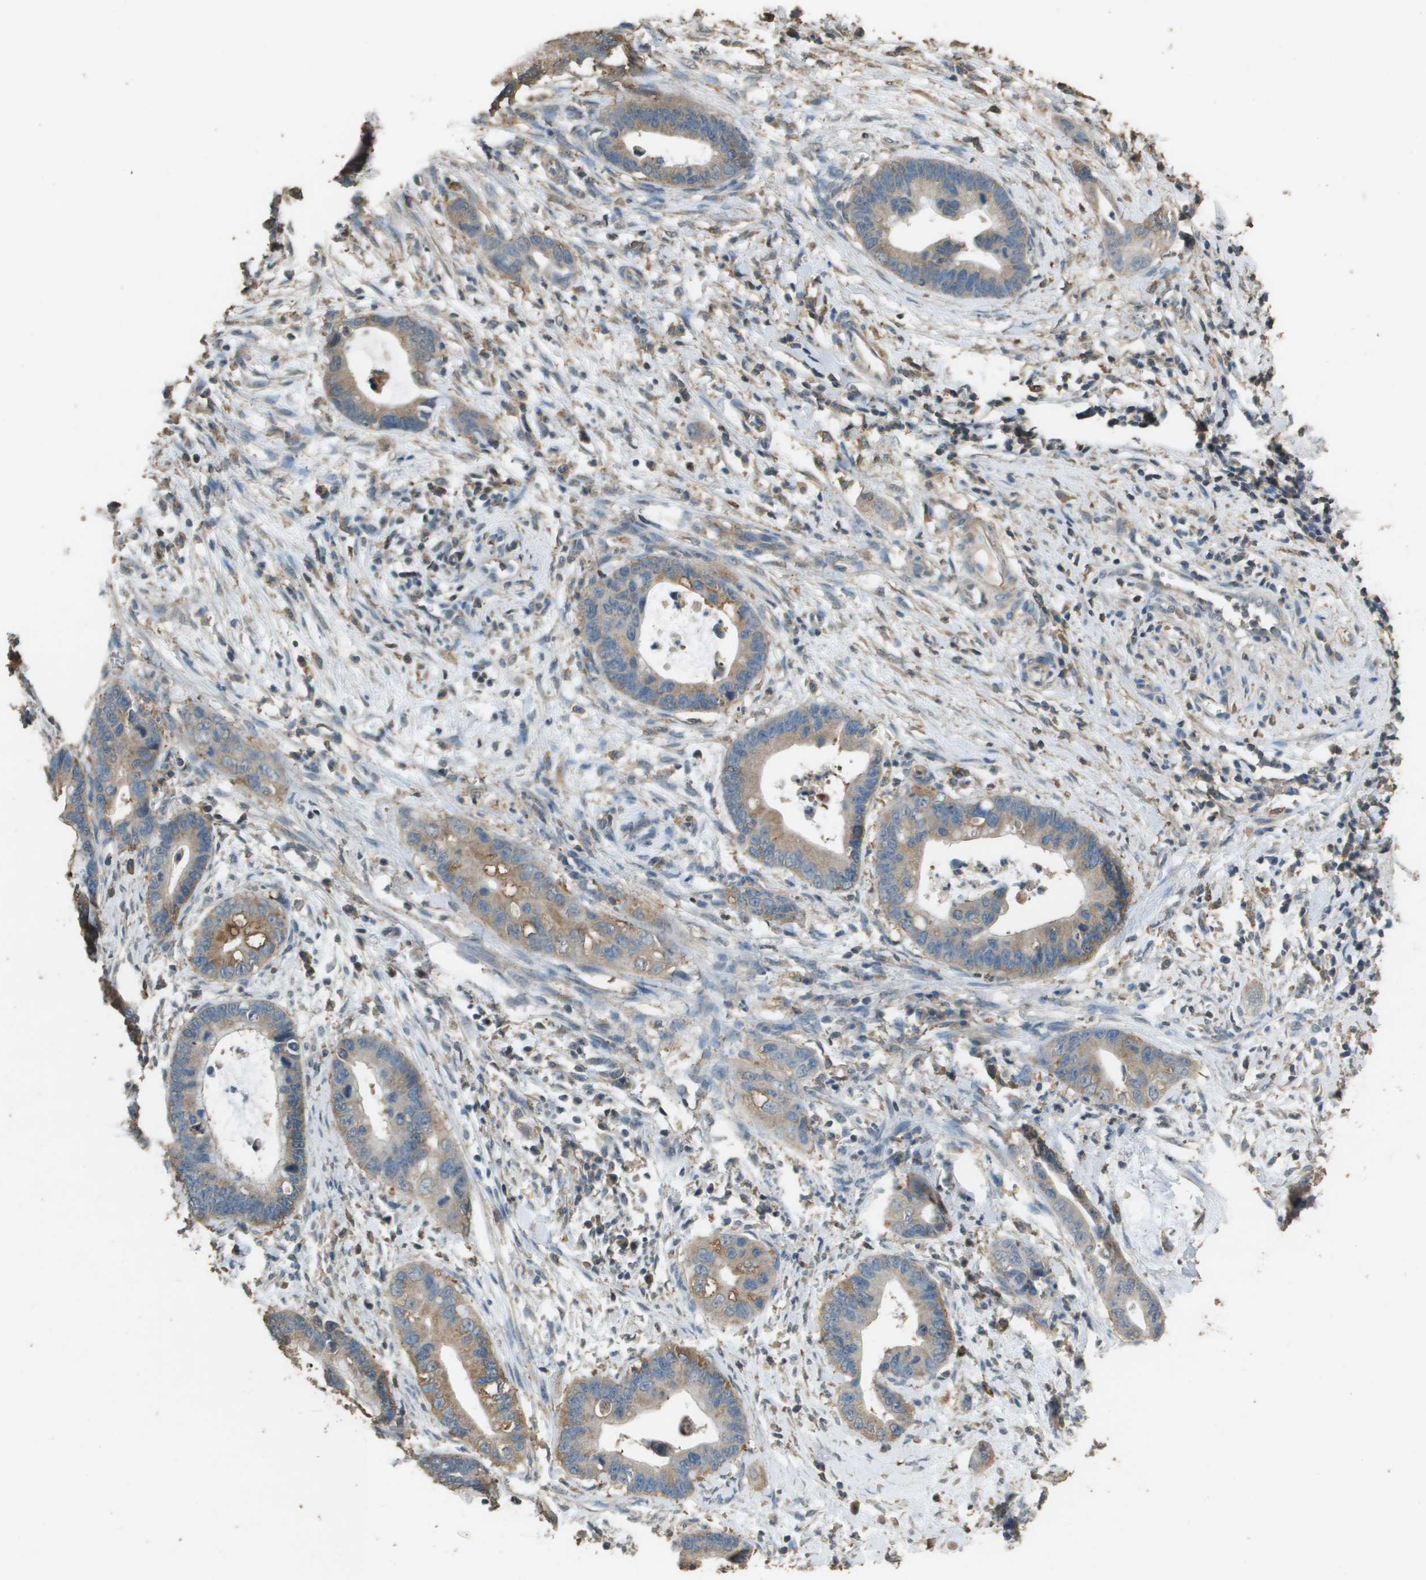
{"staining": {"intensity": "weak", "quantity": ">75%", "location": "cytoplasmic/membranous"}, "tissue": "cervical cancer", "cell_type": "Tumor cells", "image_type": "cancer", "snomed": [{"axis": "morphology", "description": "Adenocarcinoma, NOS"}, {"axis": "topography", "description": "Cervix"}], "caption": "Immunohistochemical staining of human cervical cancer (adenocarcinoma) shows low levels of weak cytoplasmic/membranous expression in about >75% of tumor cells. (brown staining indicates protein expression, while blue staining denotes nuclei).", "gene": "MS4A7", "patient": {"sex": "female", "age": 44}}